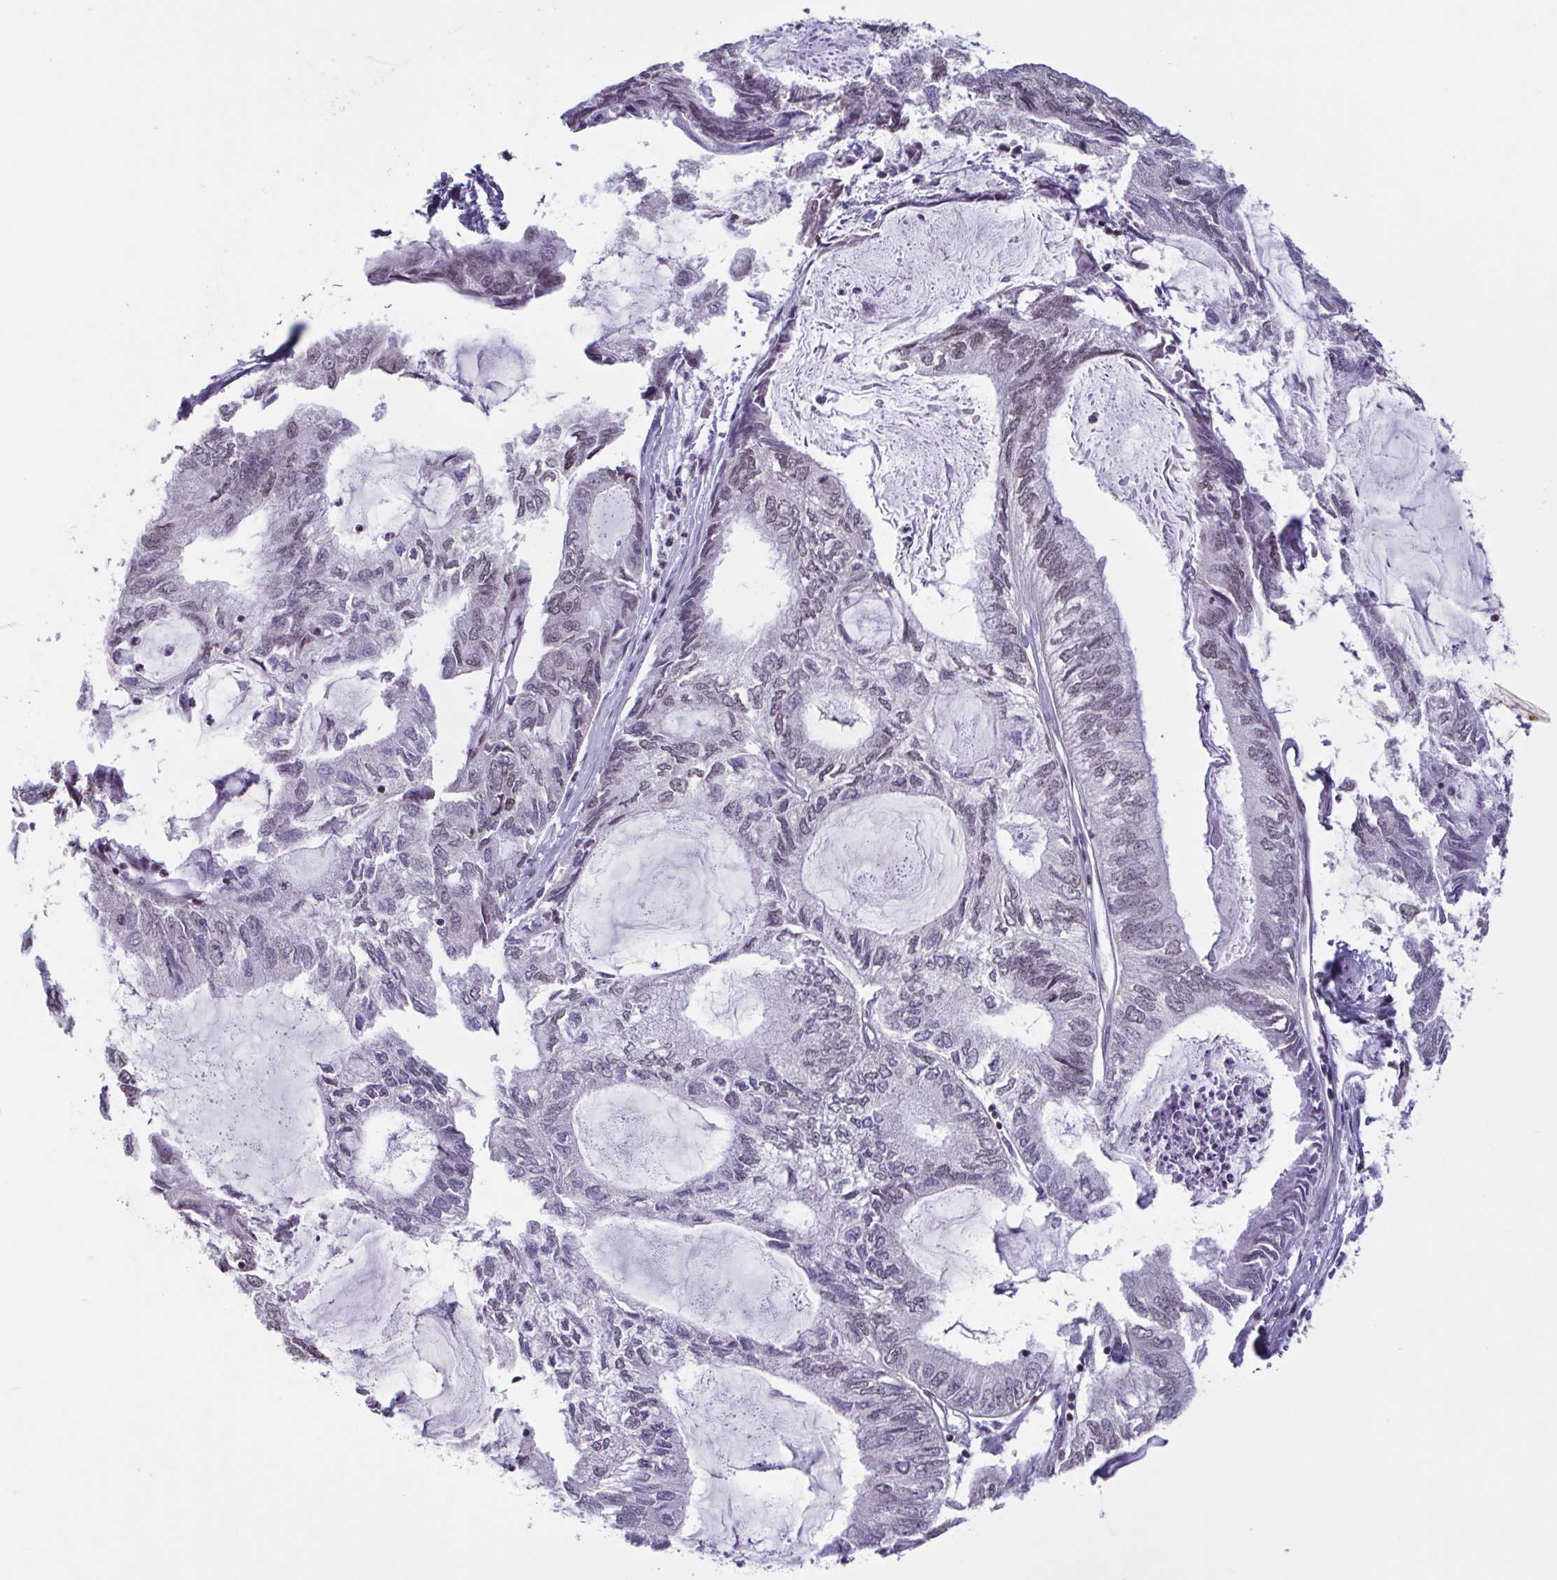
{"staining": {"intensity": "weak", "quantity": "<25%", "location": "nuclear"}, "tissue": "endometrial cancer", "cell_type": "Tumor cells", "image_type": "cancer", "snomed": [{"axis": "morphology", "description": "Adenocarcinoma, NOS"}, {"axis": "topography", "description": "Endometrium"}], "caption": "Tumor cells show no significant positivity in endometrial adenocarcinoma.", "gene": "TIMM21", "patient": {"sex": "female", "age": 80}}